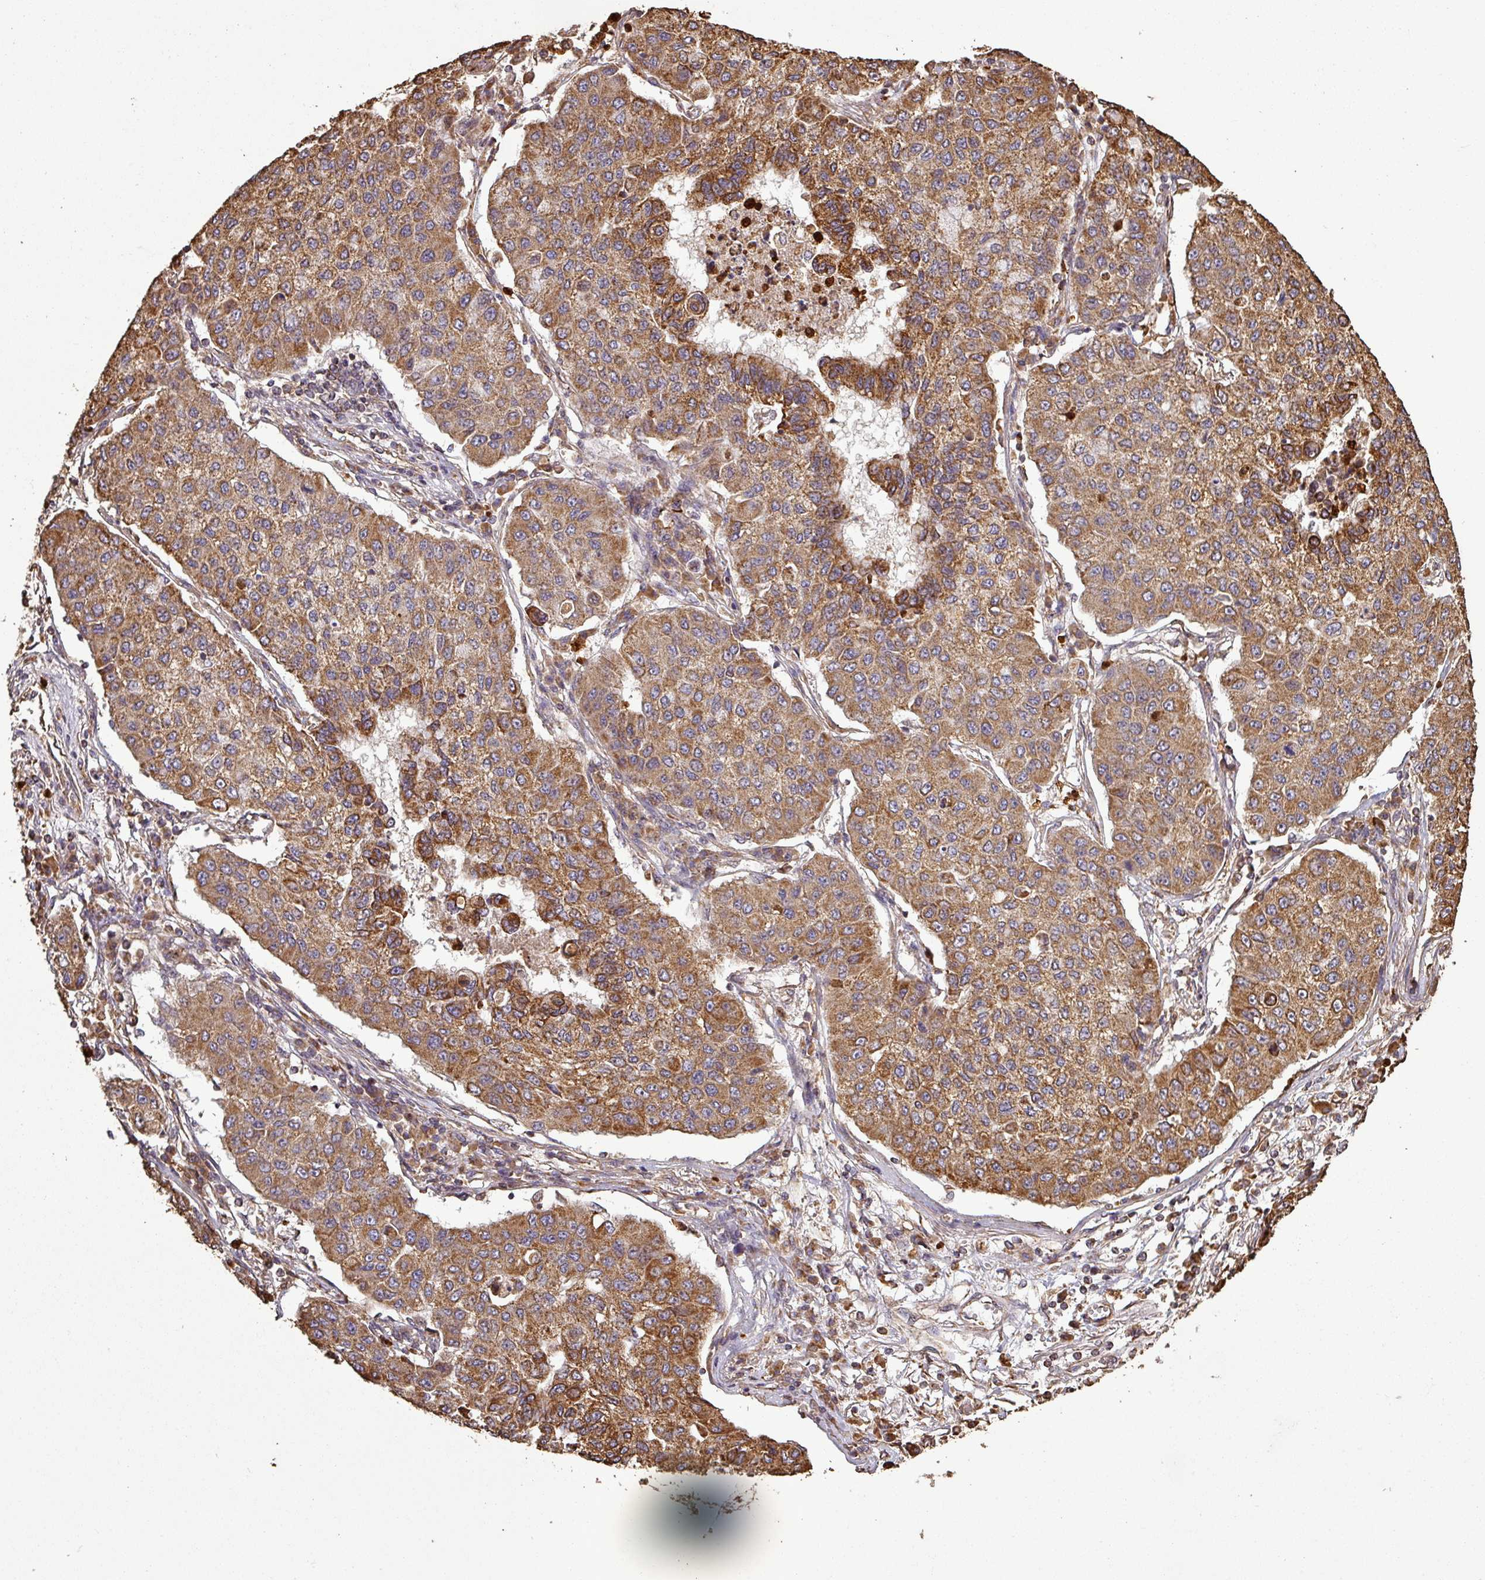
{"staining": {"intensity": "moderate", "quantity": ">75%", "location": "cytoplasmic/membranous"}, "tissue": "lung cancer", "cell_type": "Tumor cells", "image_type": "cancer", "snomed": [{"axis": "morphology", "description": "Squamous cell carcinoma, NOS"}, {"axis": "topography", "description": "Lung"}], "caption": "This is a micrograph of IHC staining of lung cancer (squamous cell carcinoma), which shows moderate expression in the cytoplasmic/membranous of tumor cells.", "gene": "PLEKHM1", "patient": {"sex": "male", "age": 74}}